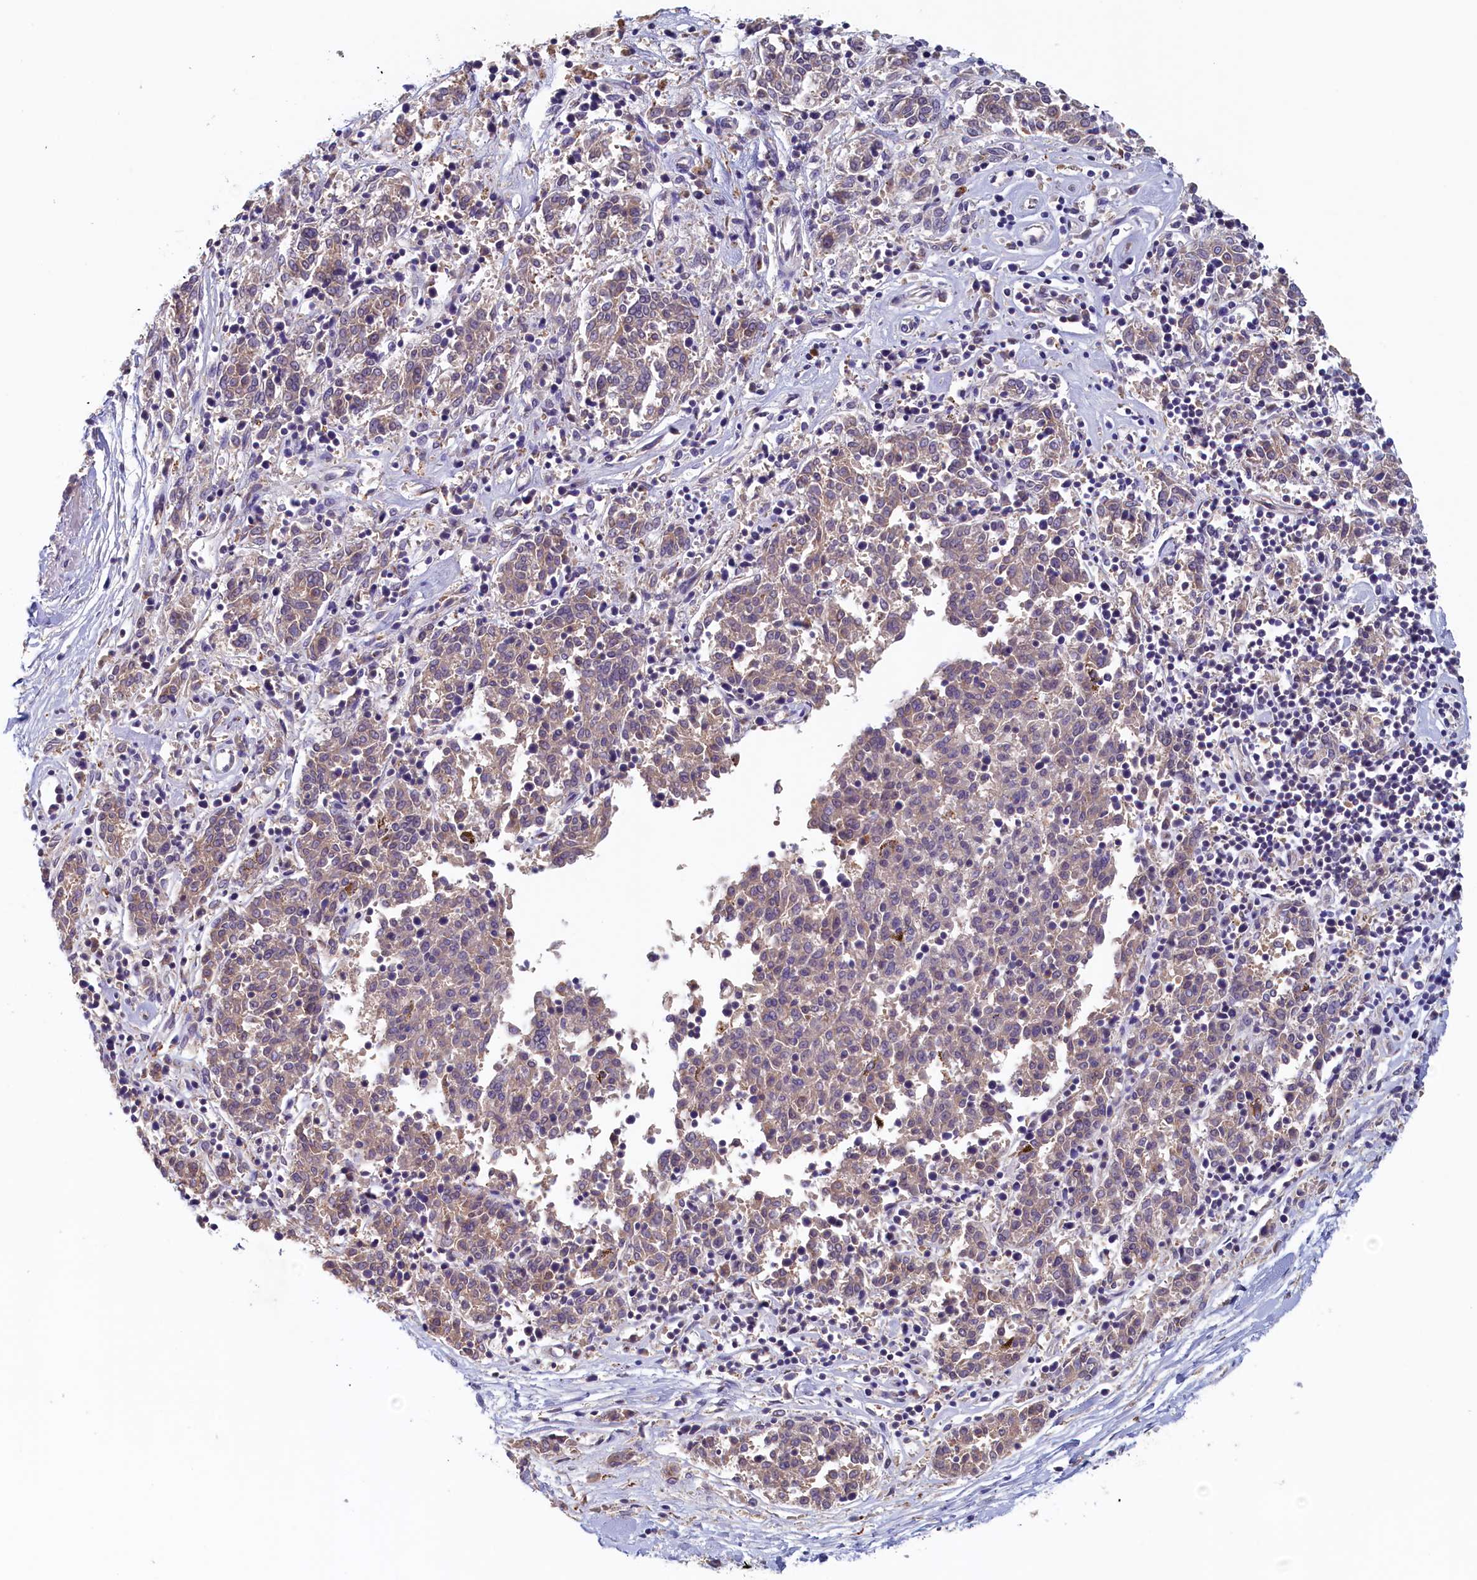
{"staining": {"intensity": "weak", "quantity": ">75%", "location": "cytoplasmic/membranous"}, "tissue": "melanoma", "cell_type": "Tumor cells", "image_type": "cancer", "snomed": [{"axis": "morphology", "description": "Malignant melanoma, NOS"}, {"axis": "topography", "description": "Skin"}], "caption": "Weak cytoplasmic/membranous protein staining is identified in about >75% of tumor cells in malignant melanoma.", "gene": "NUBP2", "patient": {"sex": "female", "age": 72}}